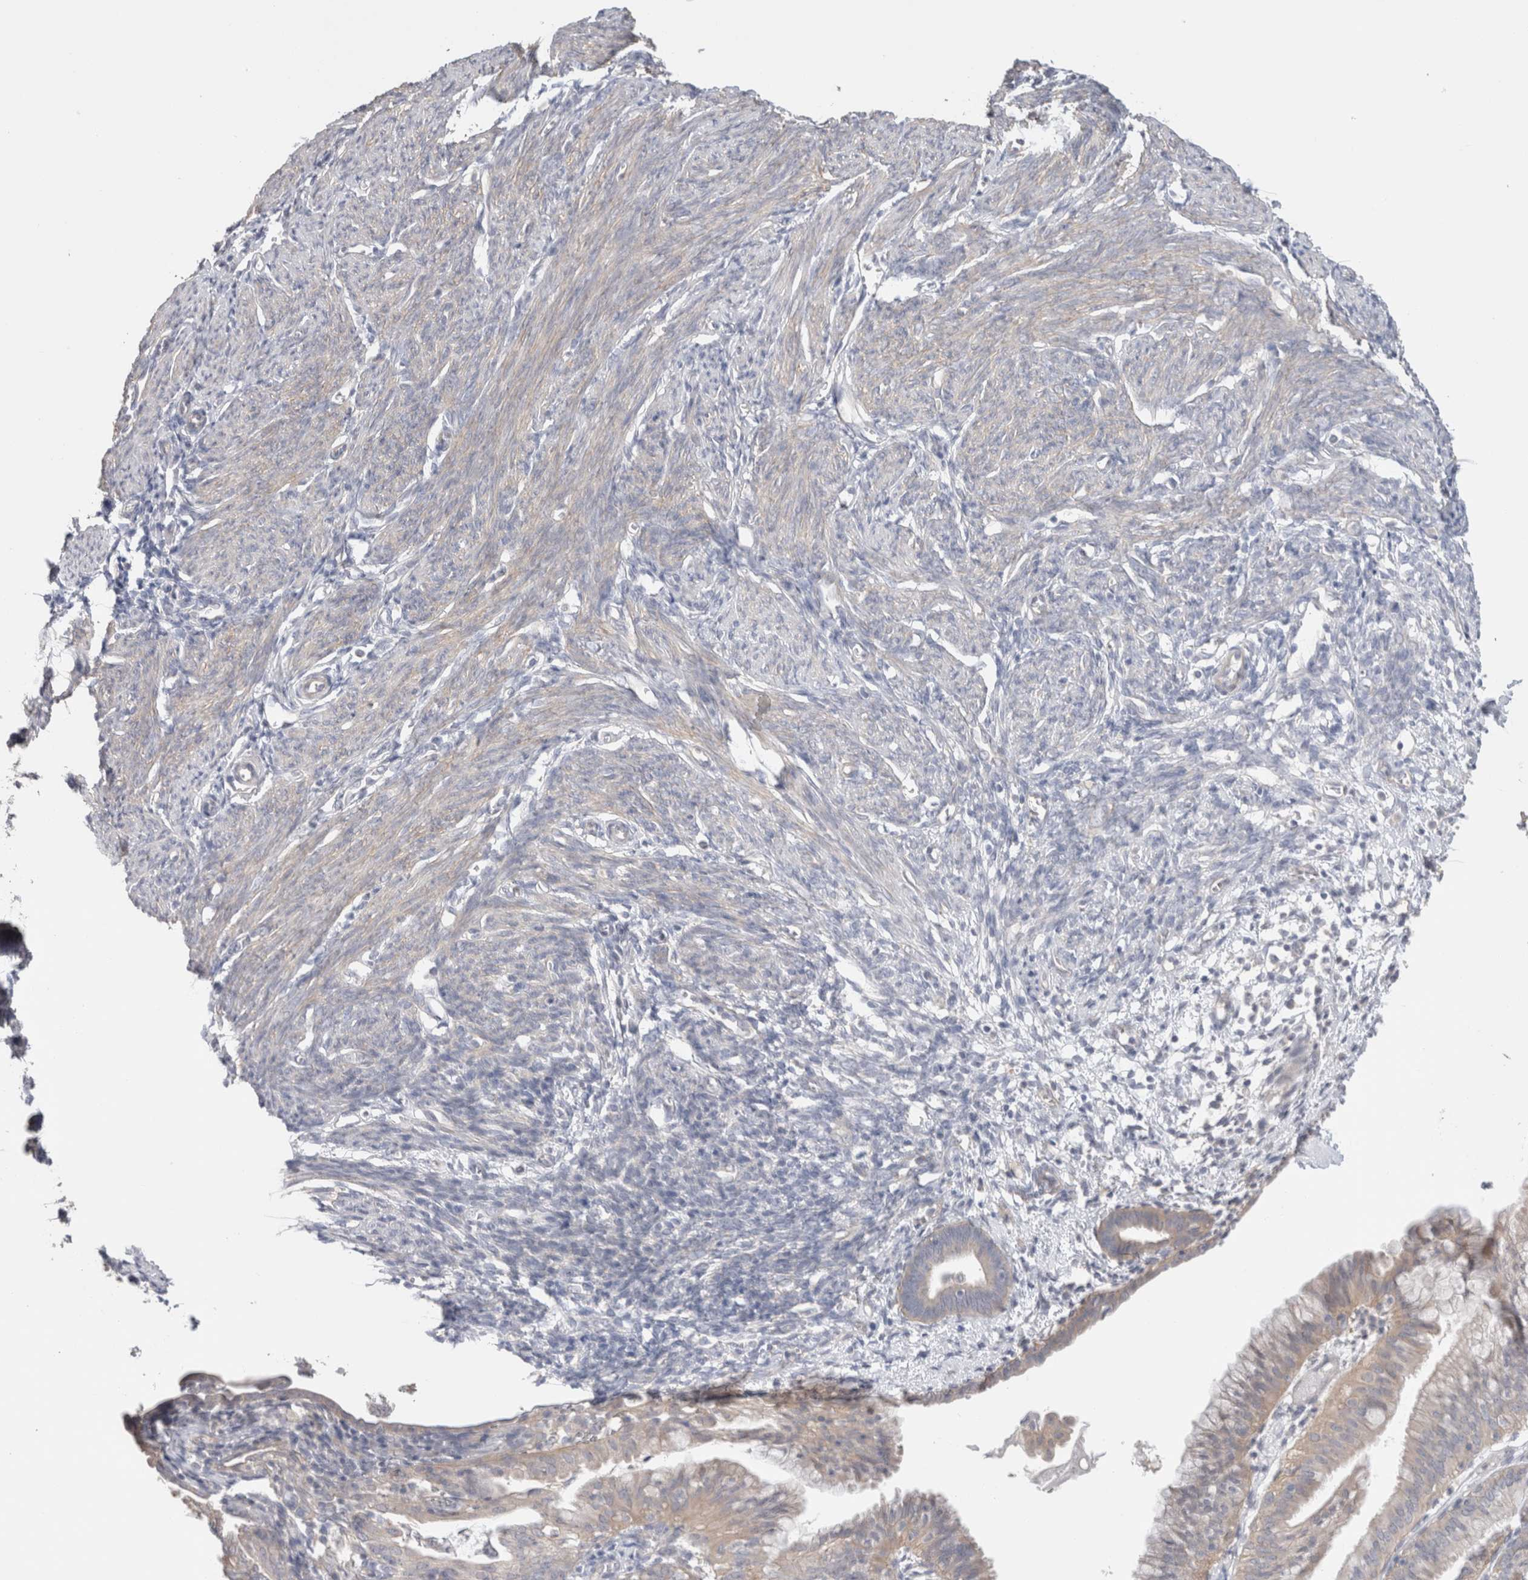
{"staining": {"intensity": "negative", "quantity": "none", "location": "none"}, "tissue": "endometrium", "cell_type": "Cells in endometrial stroma", "image_type": "normal", "snomed": [{"axis": "morphology", "description": "Normal tissue, NOS"}, {"axis": "morphology", "description": "Adenocarcinoma, NOS"}, {"axis": "topography", "description": "Endometrium"}], "caption": "This micrograph is of unremarkable endometrium stained with immunohistochemistry to label a protein in brown with the nuclei are counter-stained blue. There is no expression in cells in endometrial stroma.", "gene": "DMD", "patient": {"sex": "female", "age": 57}}